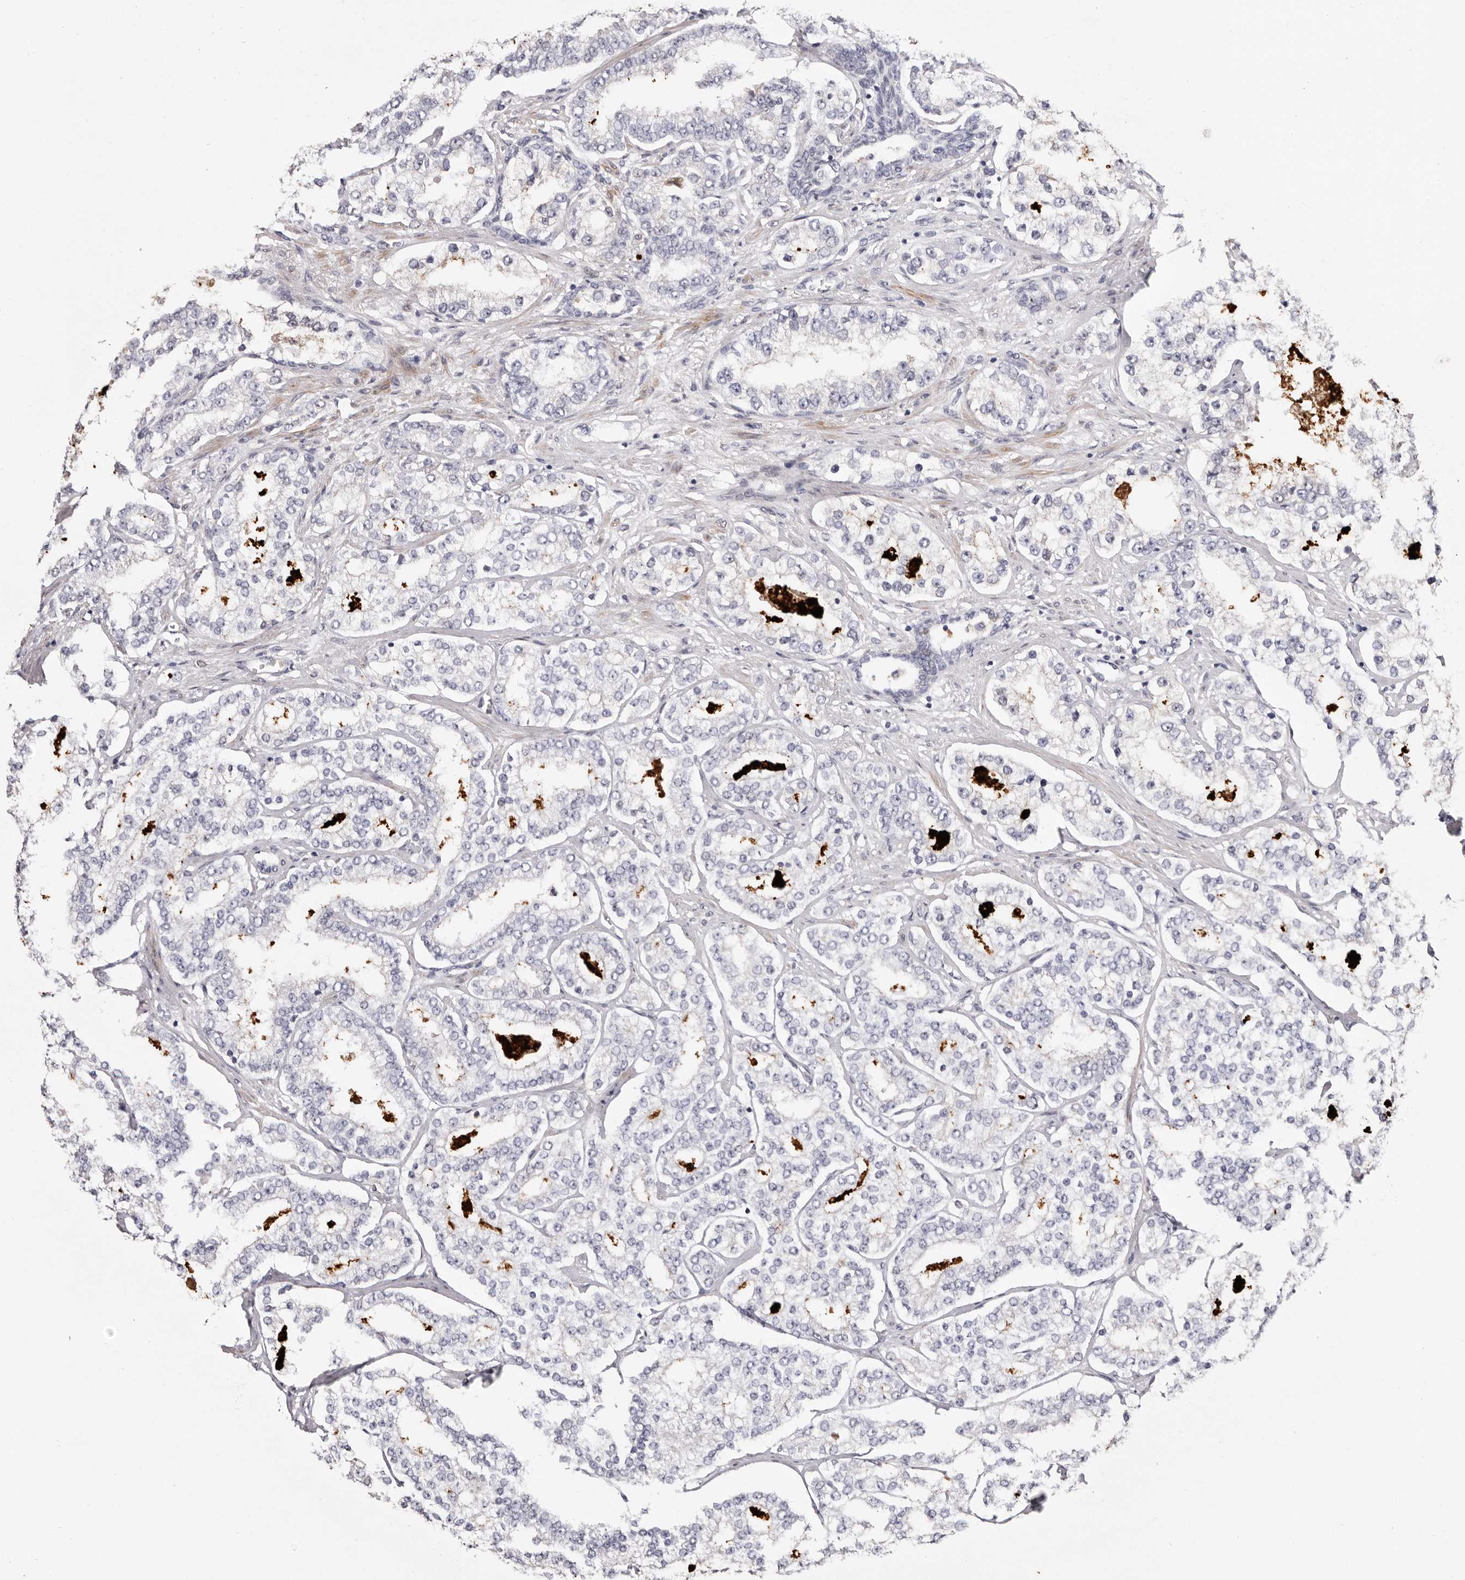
{"staining": {"intensity": "weak", "quantity": "<25%", "location": "cytoplasmic/membranous"}, "tissue": "prostate cancer", "cell_type": "Tumor cells", "image_type": "cancer", "snomed": [{"axis": "morphology", "description": "Normal tissue, NOS"}, {"axis": "morphology", "description": "Adenocarcinoma, High grade"}, {"axis": "topography", "description": "Prostate"}], "caption": "Immunohistochemistry histopathology image of neoplastic tissue: human adenocarcinoma (high-grade) (prostate) stained with DAB (3,3'-diaminobenzidine) shows no significant protein positivity in tumor cells.", "gene": "LMLN", "patient": {"sex": "male", "age": 83}}